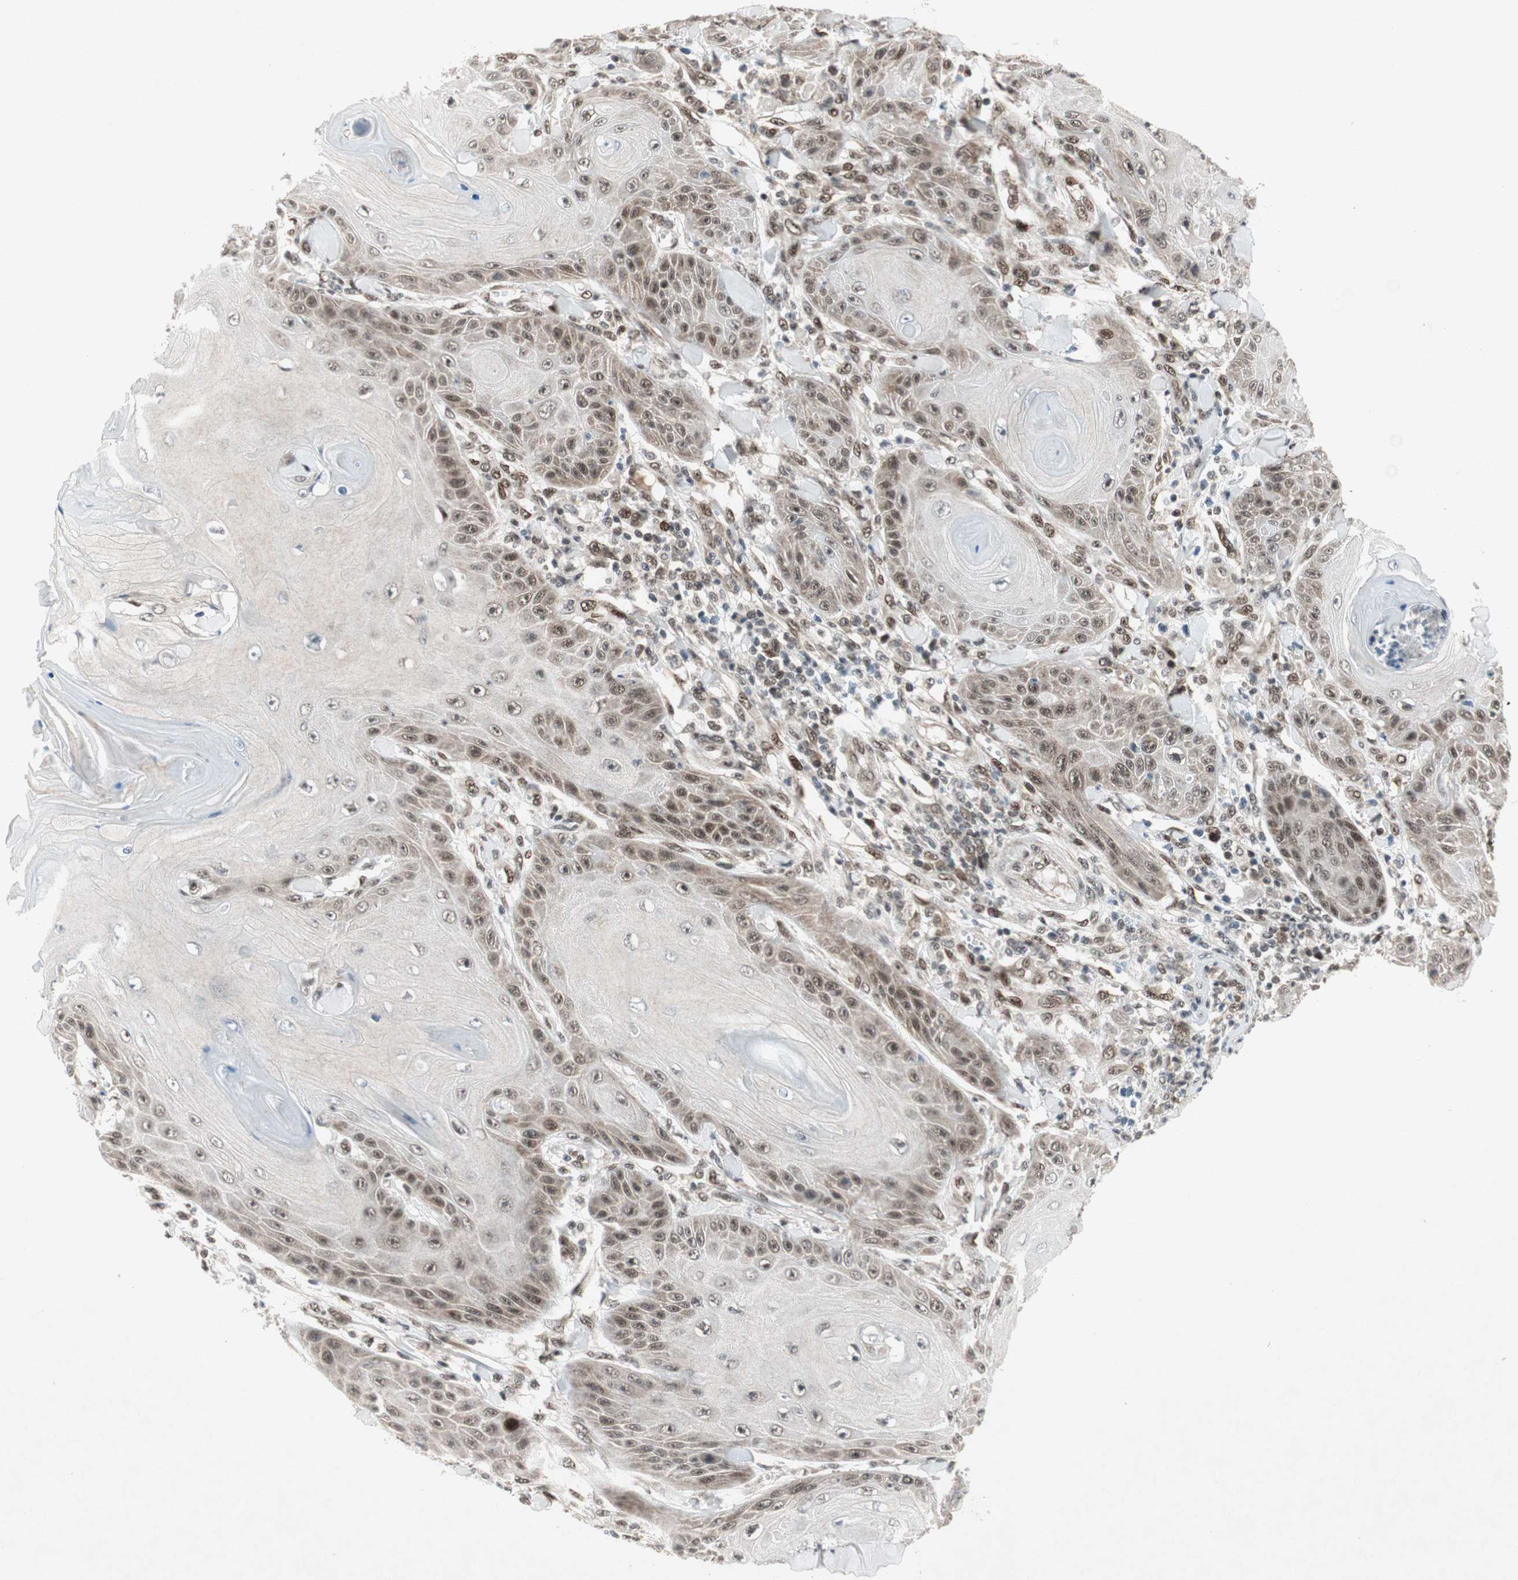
{"staining": {"intensity": "moderate", "quantity": ">75%", "location": "nuclear"}, "tissue": "skin cancer", "cell_type": "Tumor cells", "image_type": "cancer", "snomed": [{"axis": "morphology", "description": "Squamous cell carcinoma, NOS"}, {"axis": "topography", "description": "Skin"}], "caption": "Tumor cells display medium levels of moderate nuclear expression in about >75% of cells in human skin cancer (squamous cell carcinoma).", "gene": "TCF12", "patient": {"sex": "female", "age": 78}}